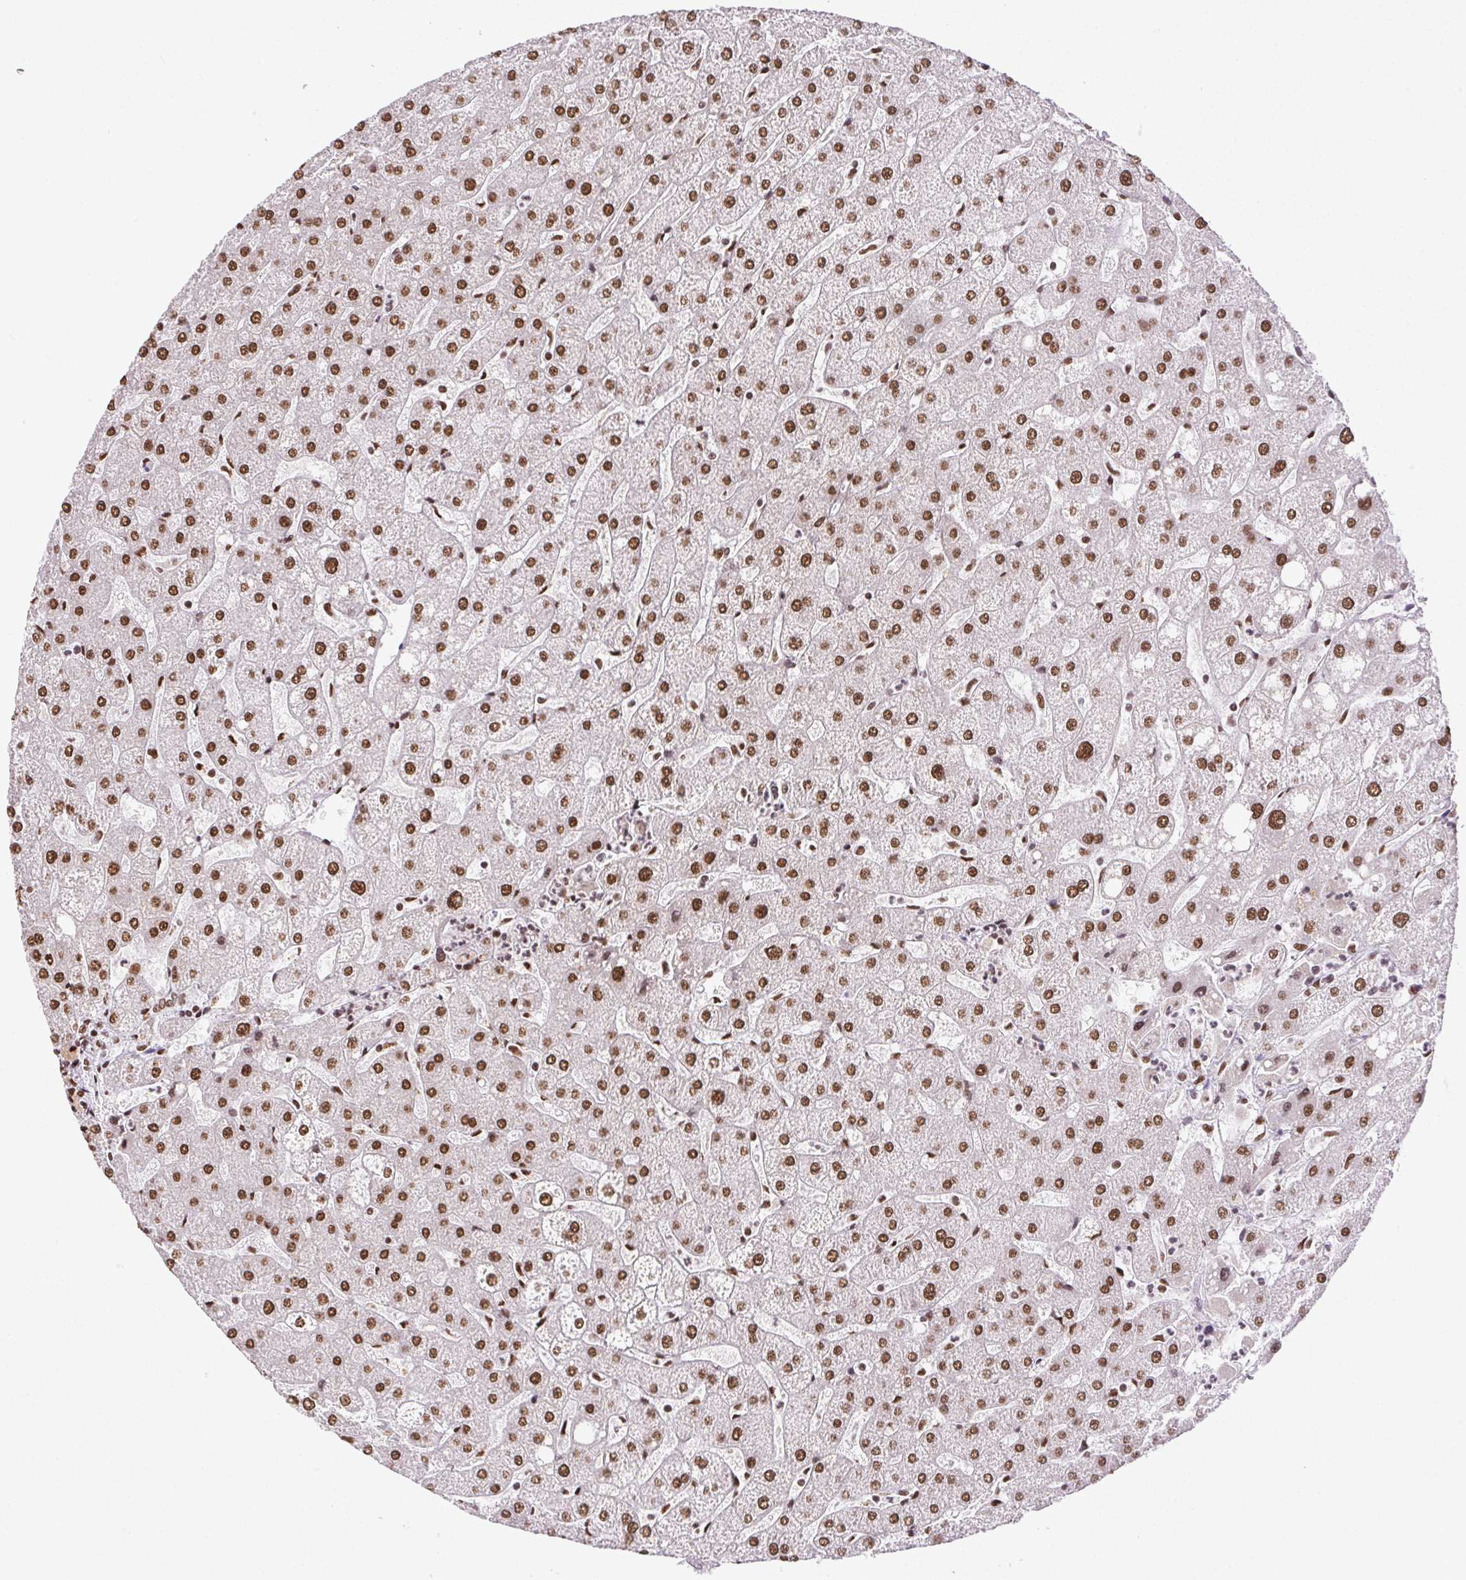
{"staining": {"intensity": "moderate", "quantity": ">75%", "location": "nuclear"}, "tissue": "liver", "cell_type": "Cholangiocytes", "image_type": "normal", "snomed": [{"axis": "morphology", "description": "Normal tissue, NOS"}, {"axis": "topography", "description": "Liver"}], "caption": "Liver was stained to show a protein in brown. There is medium levels of moderate nuclear staining in about >75% of cholangiocytes.", "gene": "TRA2B", "patient": {"sex": "male", "age": 67}}